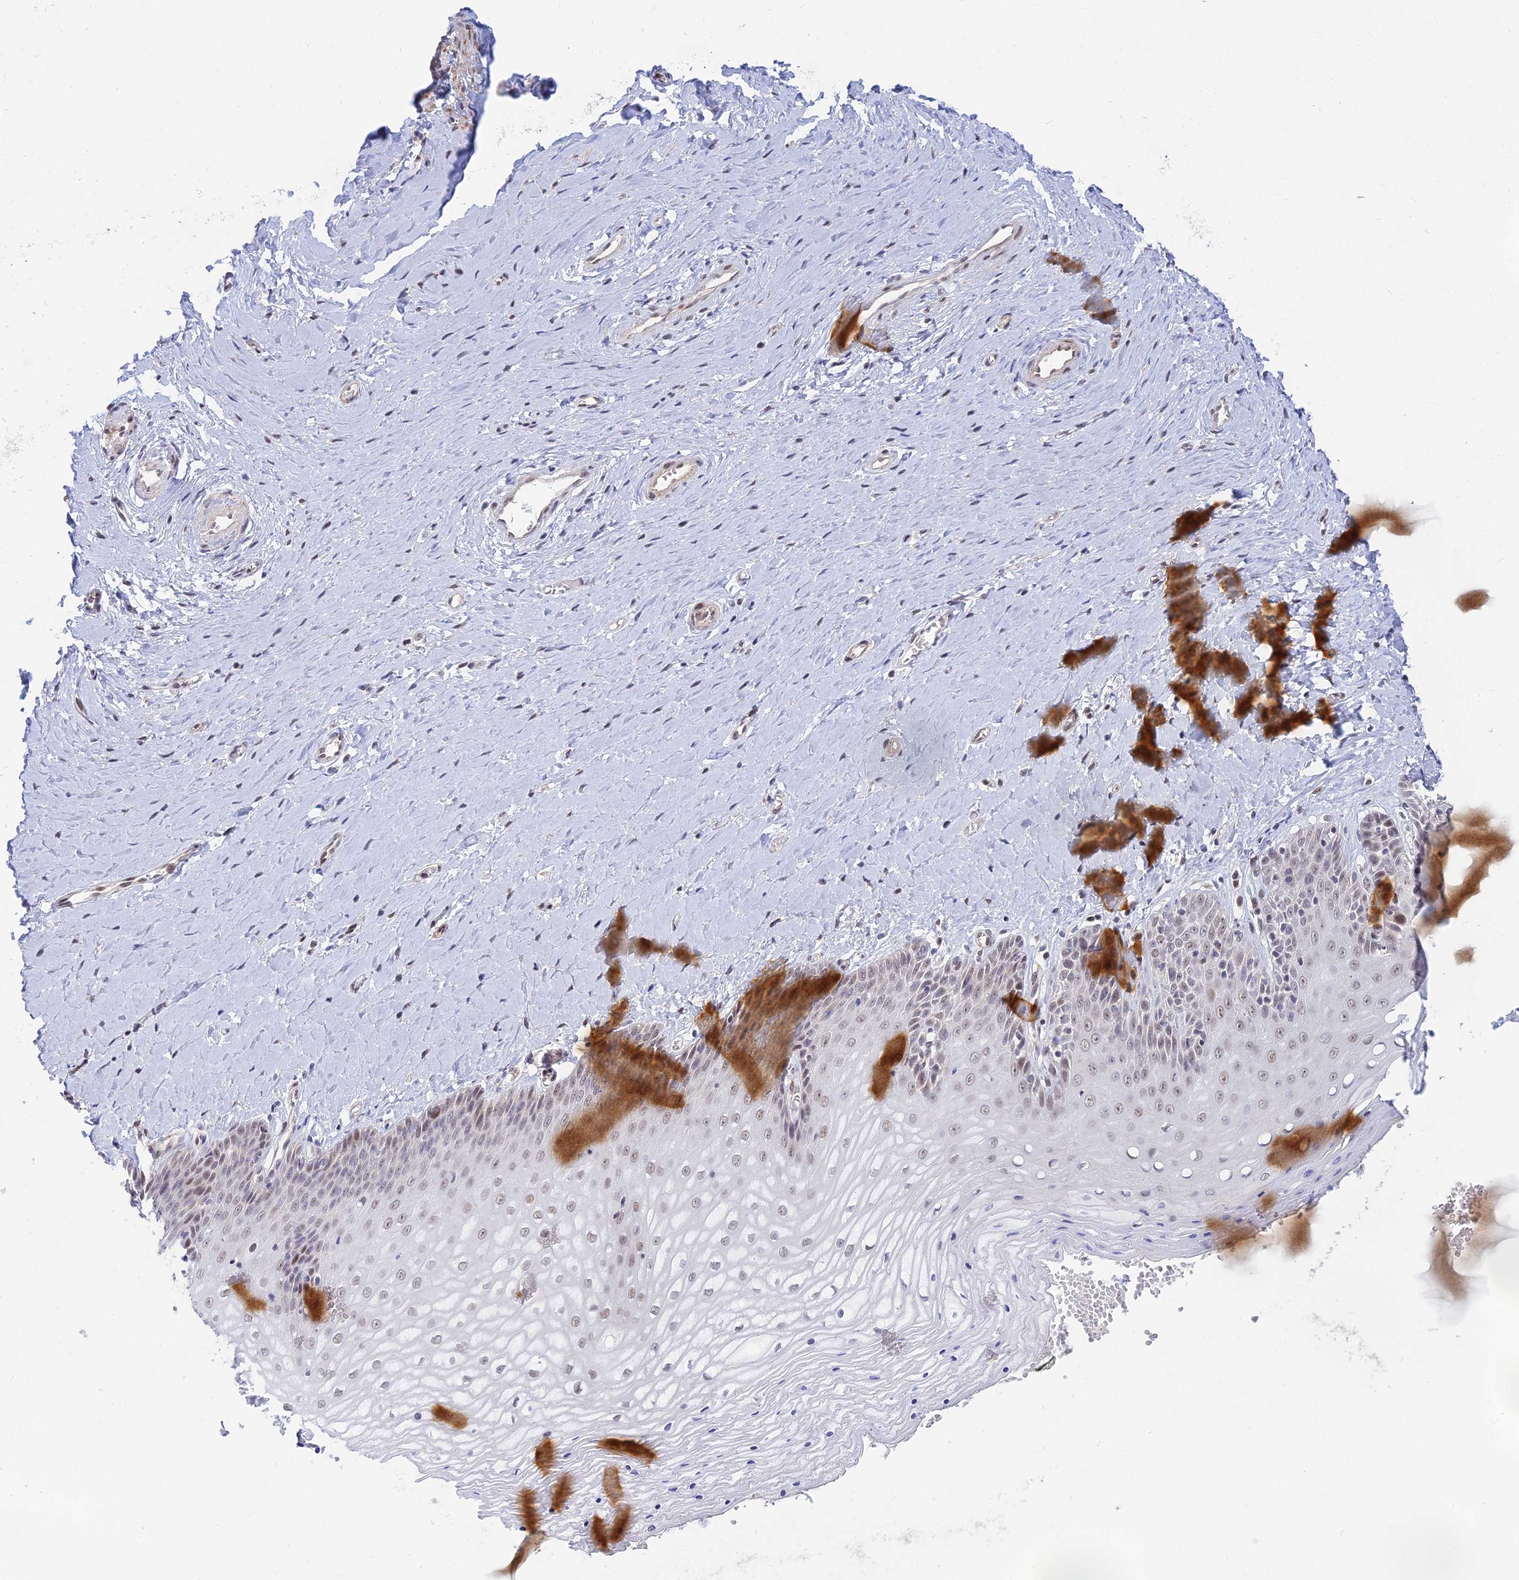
{"staining": {"intensity": "moderate", "quantity": "25%-75%", "location": "nuclear"}, "tissue": "vagina", "cell_type": "Squamous epithelial cells", "image_type": "normal", "snomed": [{"axis": "morphology", "description": "Normal tissue, NOS"}, {"axis": "topography", "description": "Vagina"}], "caption": "Vagina was stained to show a protein in brown. There is medium levels of moderate nuclear staining in approximately 25%-75% of squamous epithelial cells. (IHC, brightfield microscopy, high magnification).", "gene": "CLK4", "patient": {"sex": "female", "age": 65}}